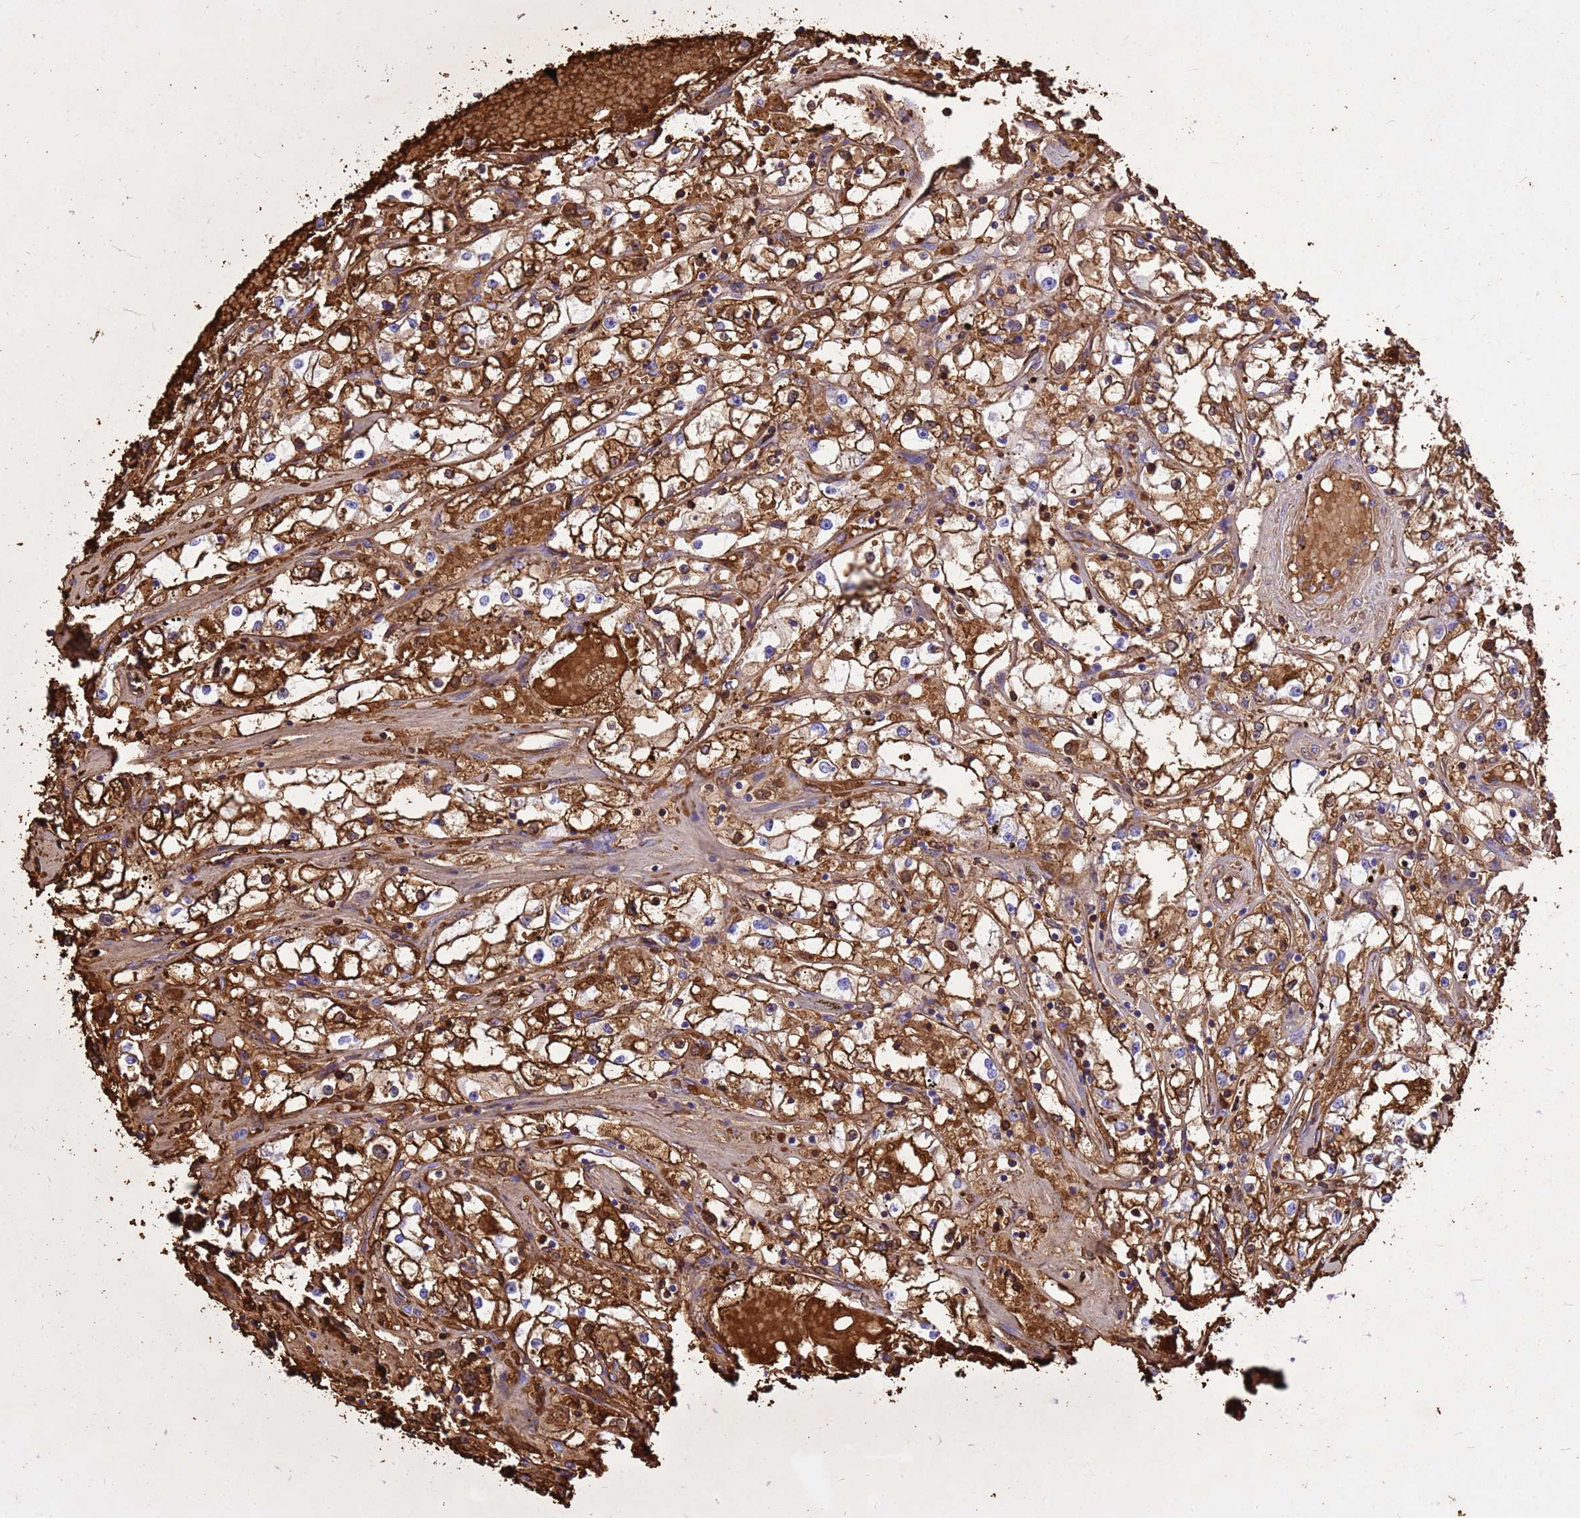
{"staining": {"intensity": "strong", "quantity": "25%-75%", "location": "cytoplasmic/membranous"}, "tissue": "renal cancer", "cell_type": "Tumor cells", "image_type": "cancer", "snomed": [{"axis": "morphology", "description": "Adenocarcinoma, NOS"}, {"axis": "topography", "description": "Kidney"}], "caption": "Strong cytoplasmic/membranous positivity is present in about 25%-75% of tumor cells in renal cancer. Immunohistochemistry stains the protein in brown and the nuclei are stained blue.", "gene": "HBA2", "patient": {"sex": "male", "age": 56}}